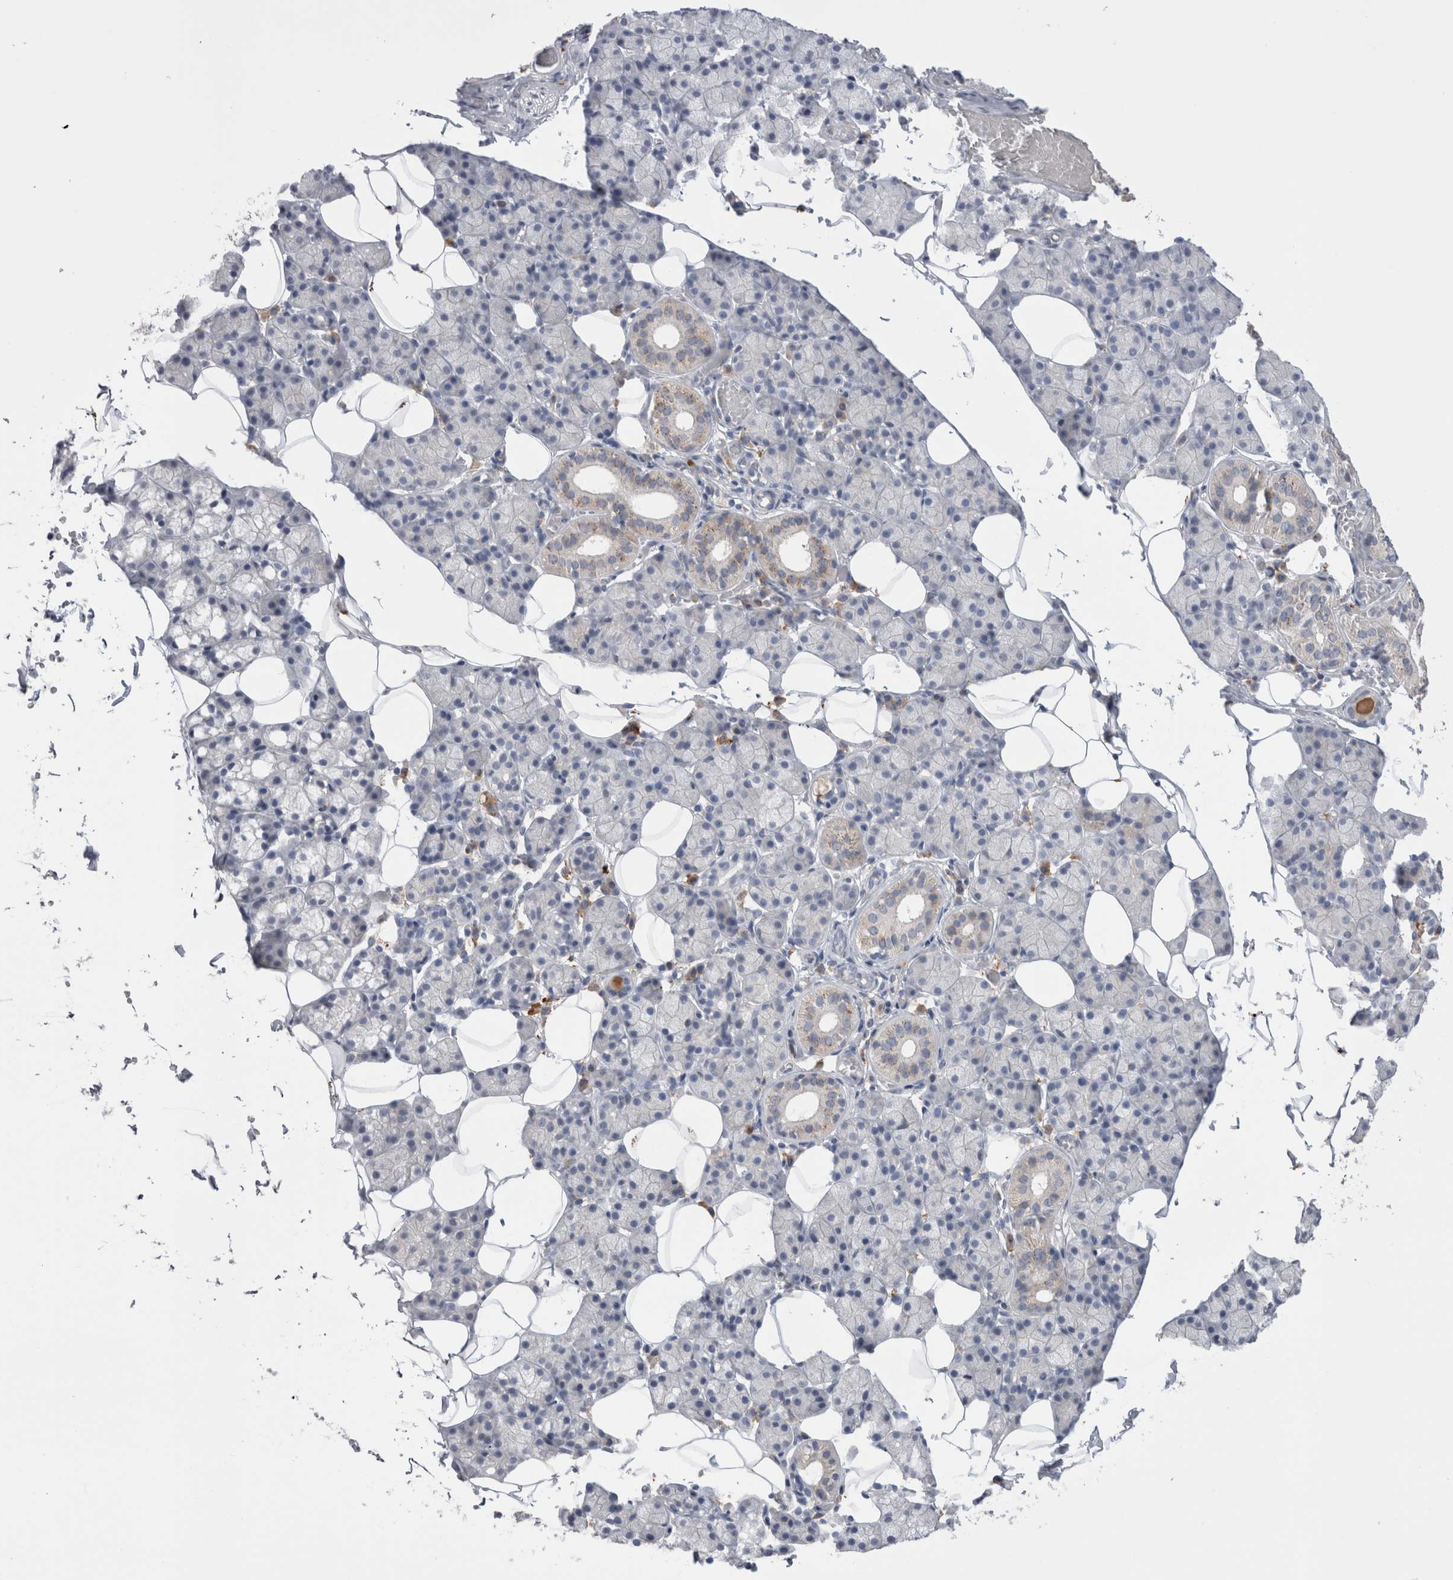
{"staining": {"intensity": "moderate", "quantity": "<25%", "location": "cytoplasmic/membranous"}, "tissue": "salivary gland", "cell_type": "Glandular cells", "image_type": "normal", "snomed": [{"axis": "morphology", "description": "Normal tissue, NOS"}, {"axis": "topography", "description": "Salivary gland"}], "caption": "Immunohistochemical staining of benign human salivary gland displays low levels of moderate cytoplasmic/membranous positivity in approximately <25% of glandular cells. (DAB (3,3'-diaminobenzidine) IHC with brightfield microscopy, high magnification).", "gene": "EPDR1", "patient": {"sex": "female", "age": 33}}